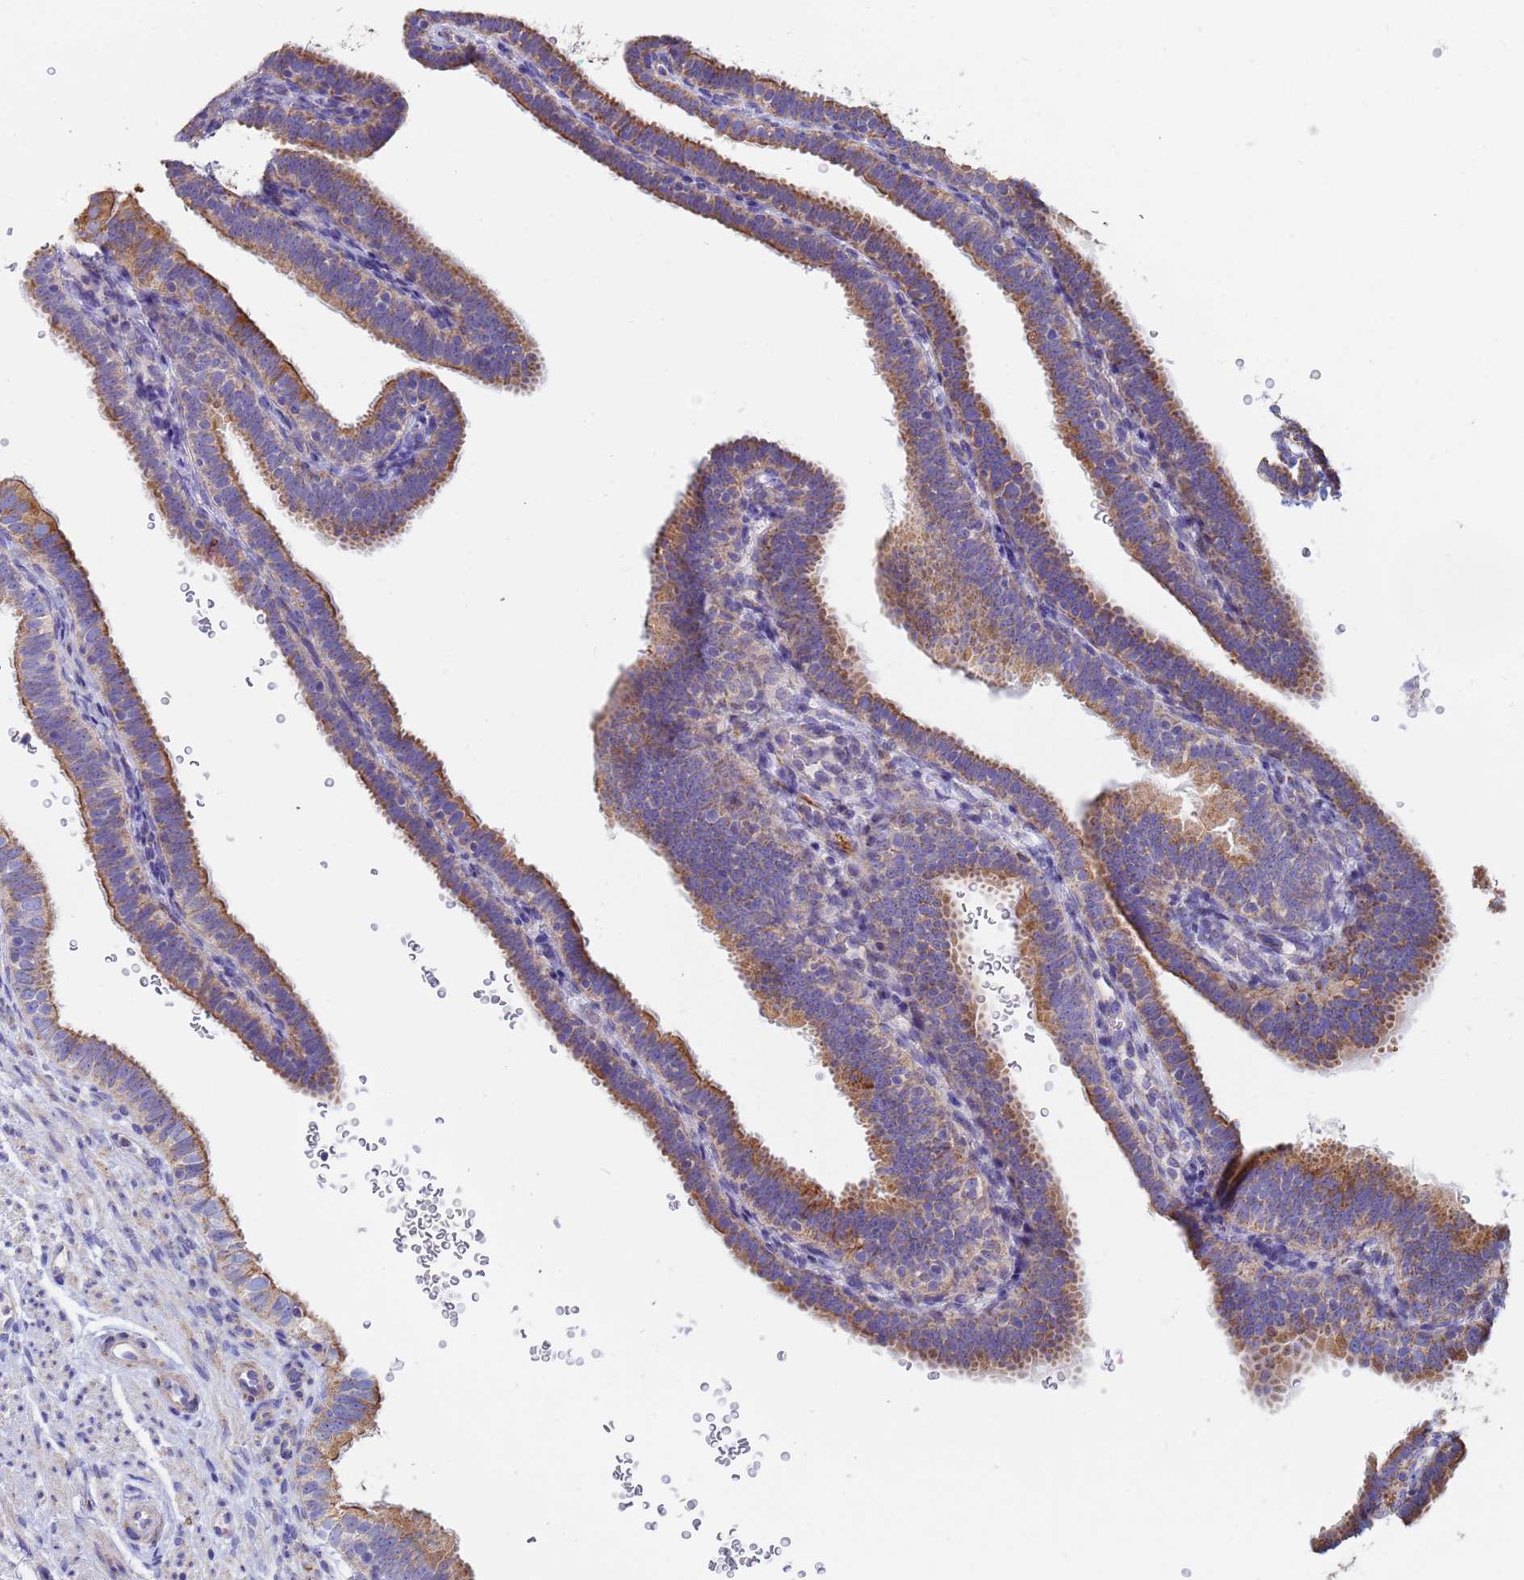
{"staining": {"intensity": "moderate", "quantity": ">75%", "location": "cytoplasmic/membranous"}, "tissue": "fallopian tube", "cell_type": "Glandular cells", "image_type": "normal", "snomed": [{"axis": "morphology", "description": "Normal tissue, NOS"}, {"axis": "topography", "description": "Fallopian tube"}], "caption": "Brown immunohistochemical staining in unremarkable human fallopian tube displays moderate cytoplasmic/membranous positivity in about >75% of glandular cells. (DAB IHC with brightfield microscopy, high magnification).", "gene": "UQCRHL", "patient": {"sex": "female", "age": 41}}